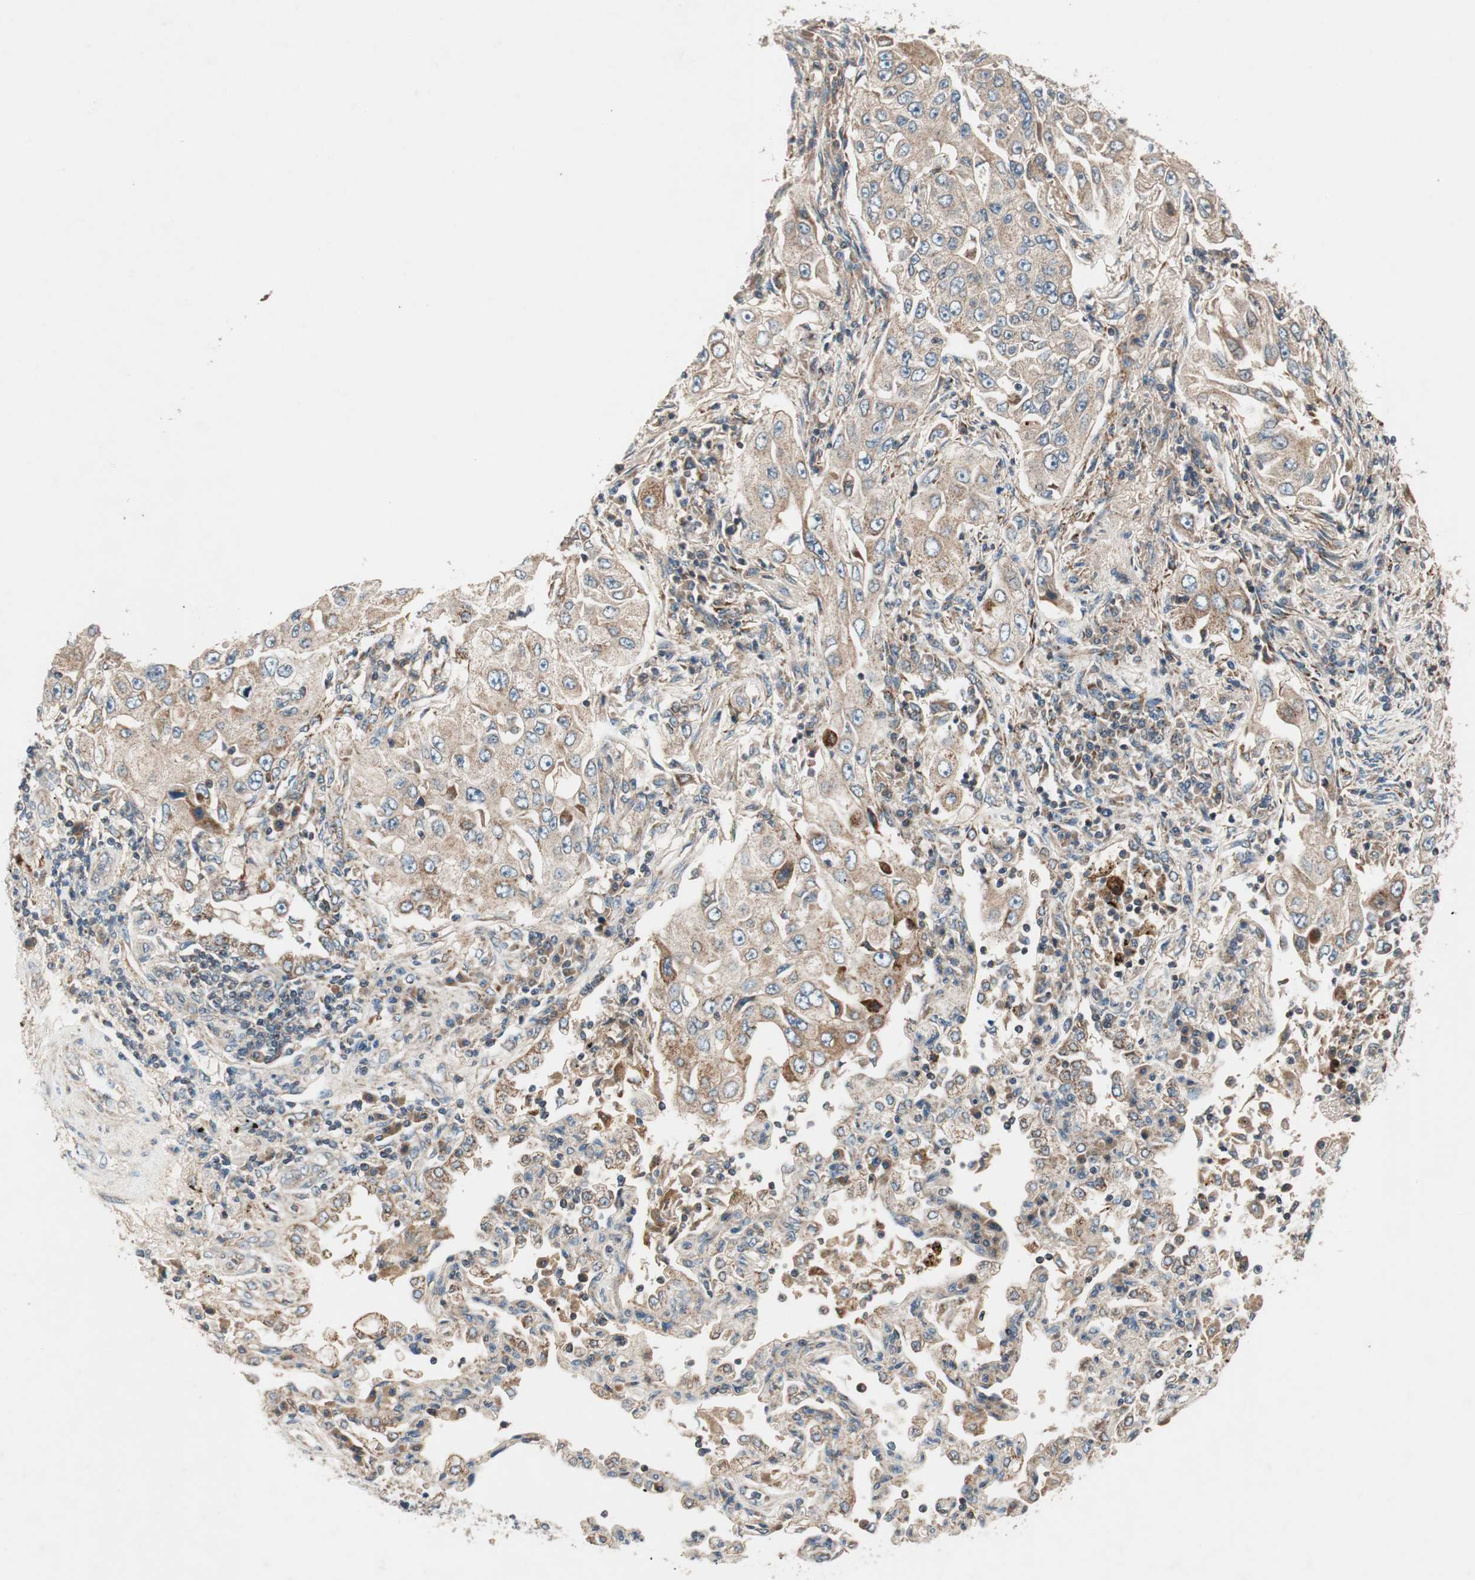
{"staining": {"intensity": "moderate", "quantity": ">75%", "location": "cytoplasmic/membranous"}, "tissue": "lung cancer", "cell_type": "Tumor cells", "image_type": "cancer", "snomed": [{"axis": "morphology", "description": "Adenocarcinoma, NOS"}, {"axis": "topography", "description": "Lung"}], "caption": "Adenocarcinoma (lung) stained for a protein (brown) displays moderate cytoplasmic/membranous positive positivity in approximately >75% of tumor cells.", "gene": "HPN", "patient": {"sex": "male", "age": 84}}